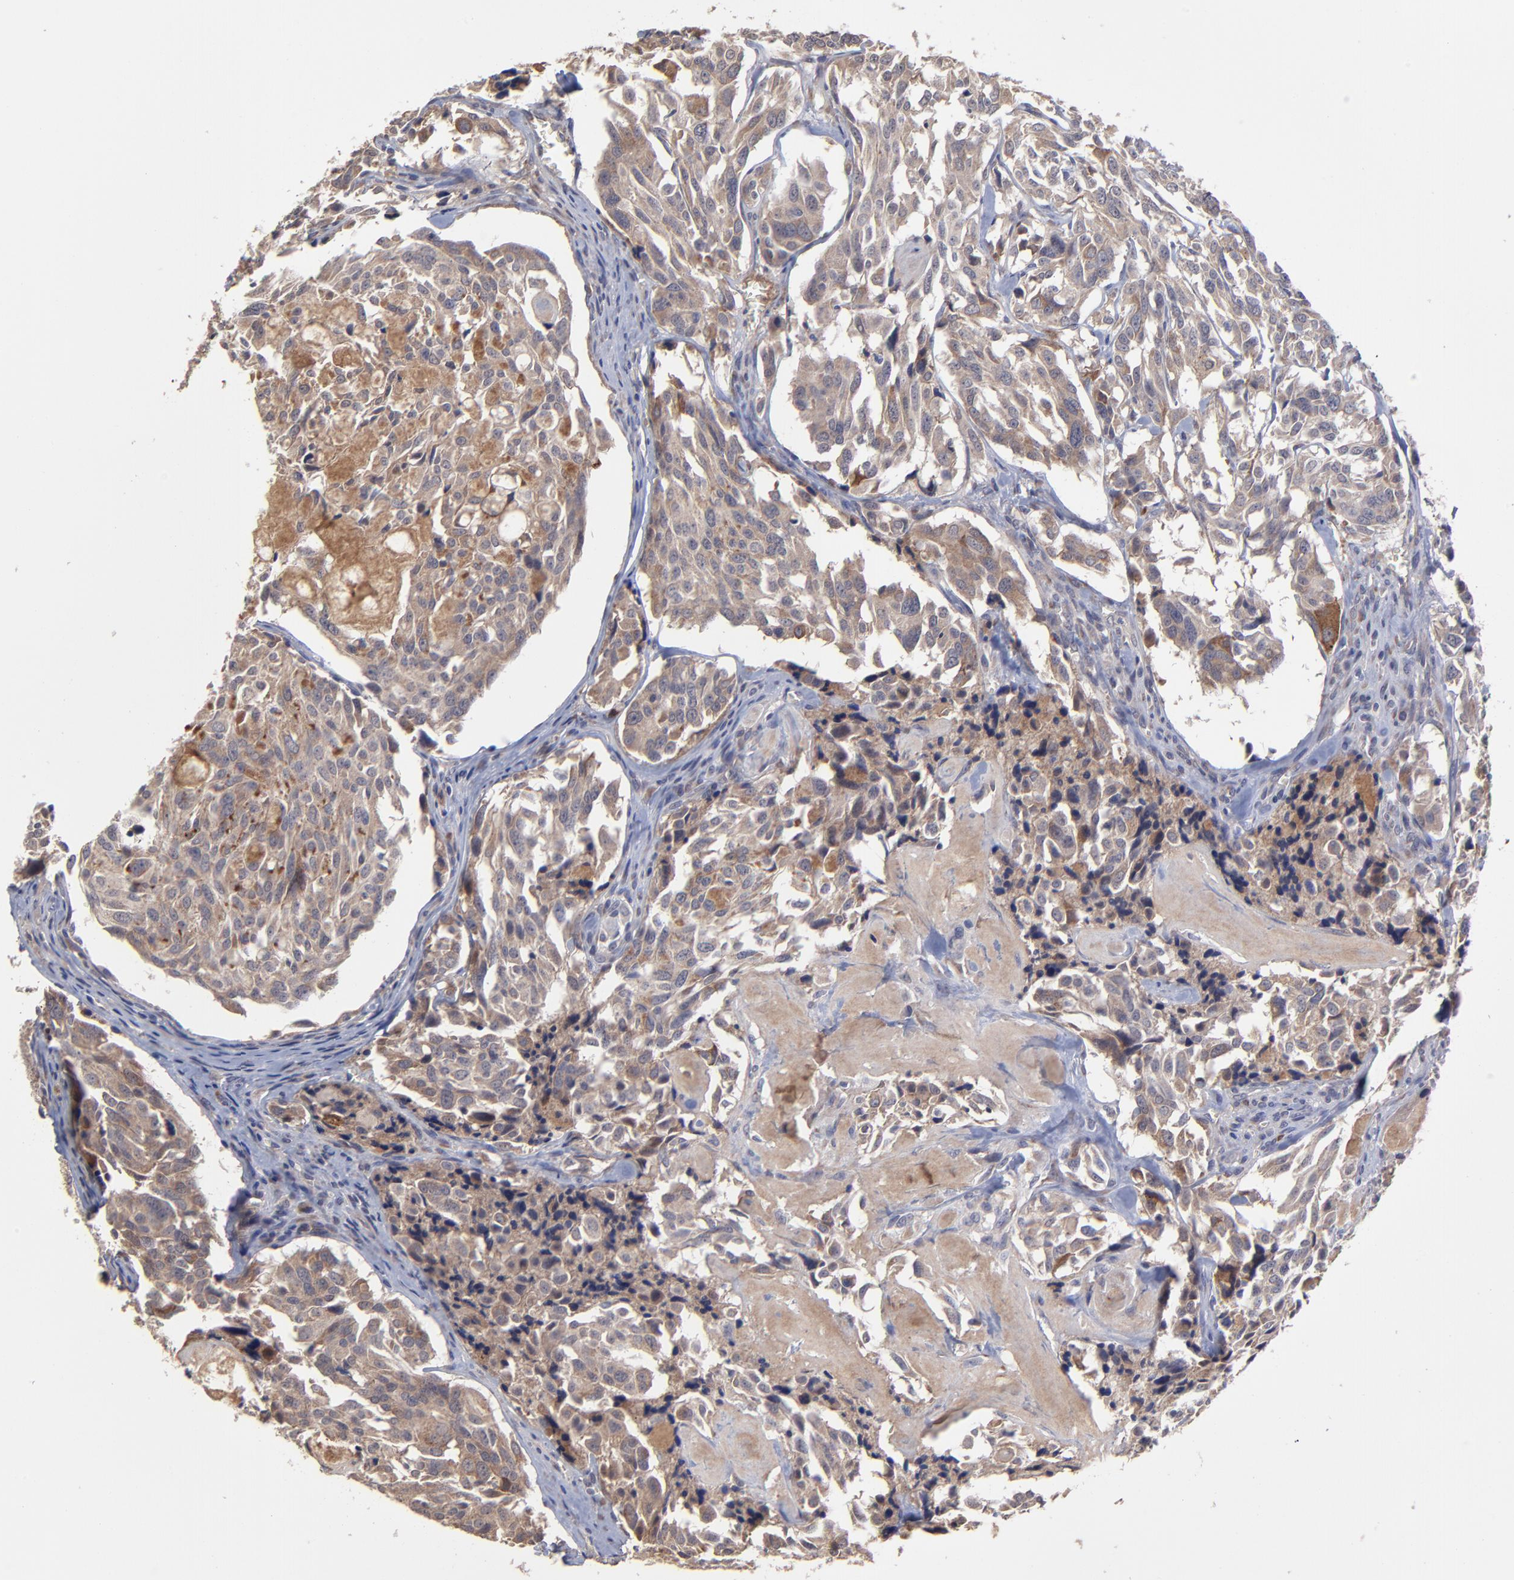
{"staining": {"intensity": "moderate", "quantity": ">75%", "location": "cytoplasmic/membranous"}, "tissue": "thyroid cancer", "cell_type": "Tumor cells", "image_type": "cancer", "snomed": [{"axis": "morphology", "description": "Carcinoma, NOS"}, {"axis": "morphology", "description": "Carcinoid, malignant, NOS"}, {"axis": "topography", "description": "Thyroid gland"}], "caption": "Immunohistochemical staining of human thyroid malignant carcinoid reveals moderate cytoplasmic/membranous protein staining in about >75% of tumor cells.", "gene": "CHL1", "patient": {"sex": "male", "age": 33}}